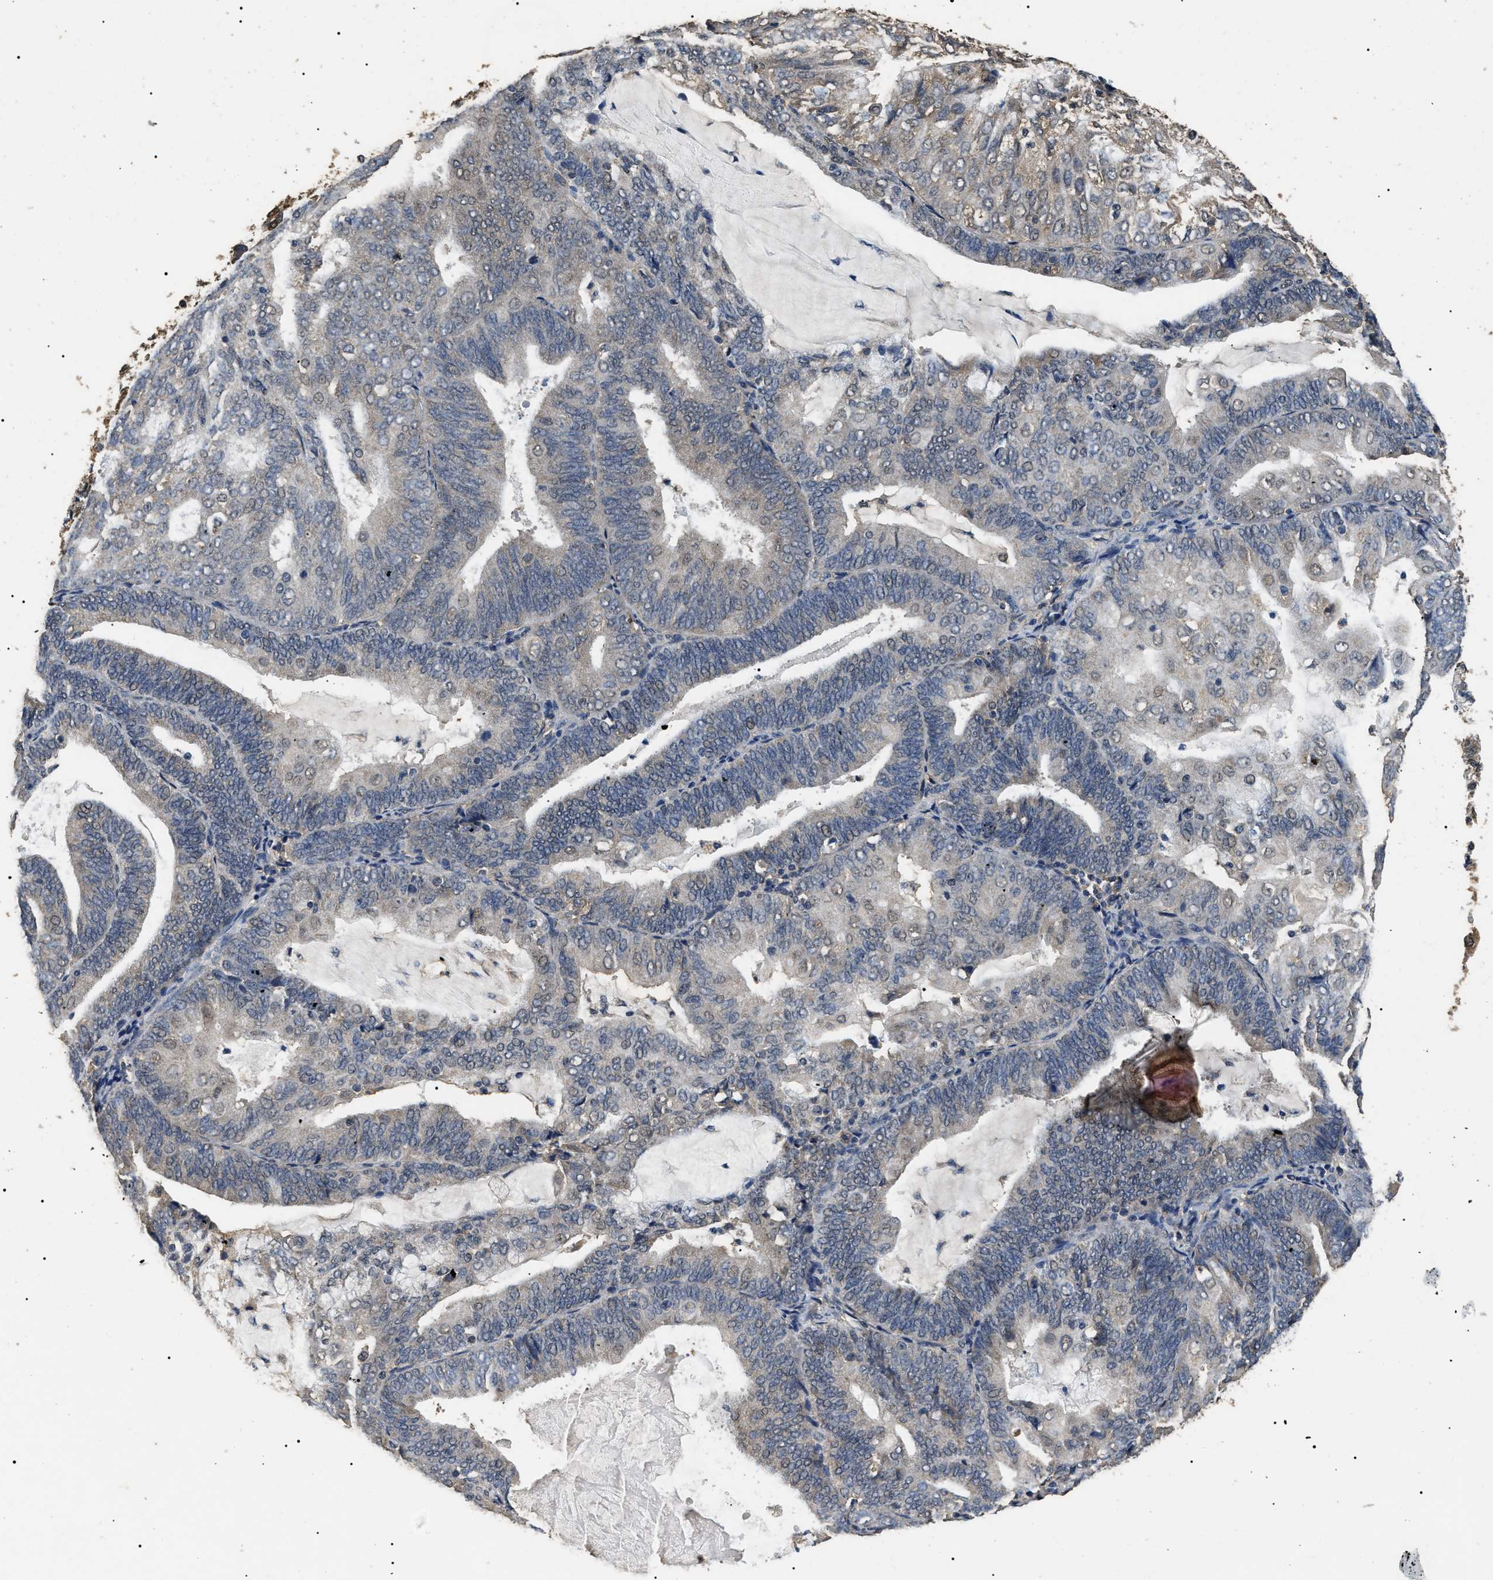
{"staining": {"intensity": "negative", "quantity": "none", "location": "none"}, "tissue": "endometrial cancer", "cell_type": "Tumor cells", "image_type": "cancer", "snomed": [{"axis": "morphology", "description": "Adenocarcinoma, NOS"}, {"axis": "topography", "description": "Endometrium"}], "caption": "An immunohistochemistry image of endometrial cancer is shown. There is no staining in tumor cells of endometrial cancer.", "gene": "PSMD8", "patient": {"sex": "female", "age": 81}}